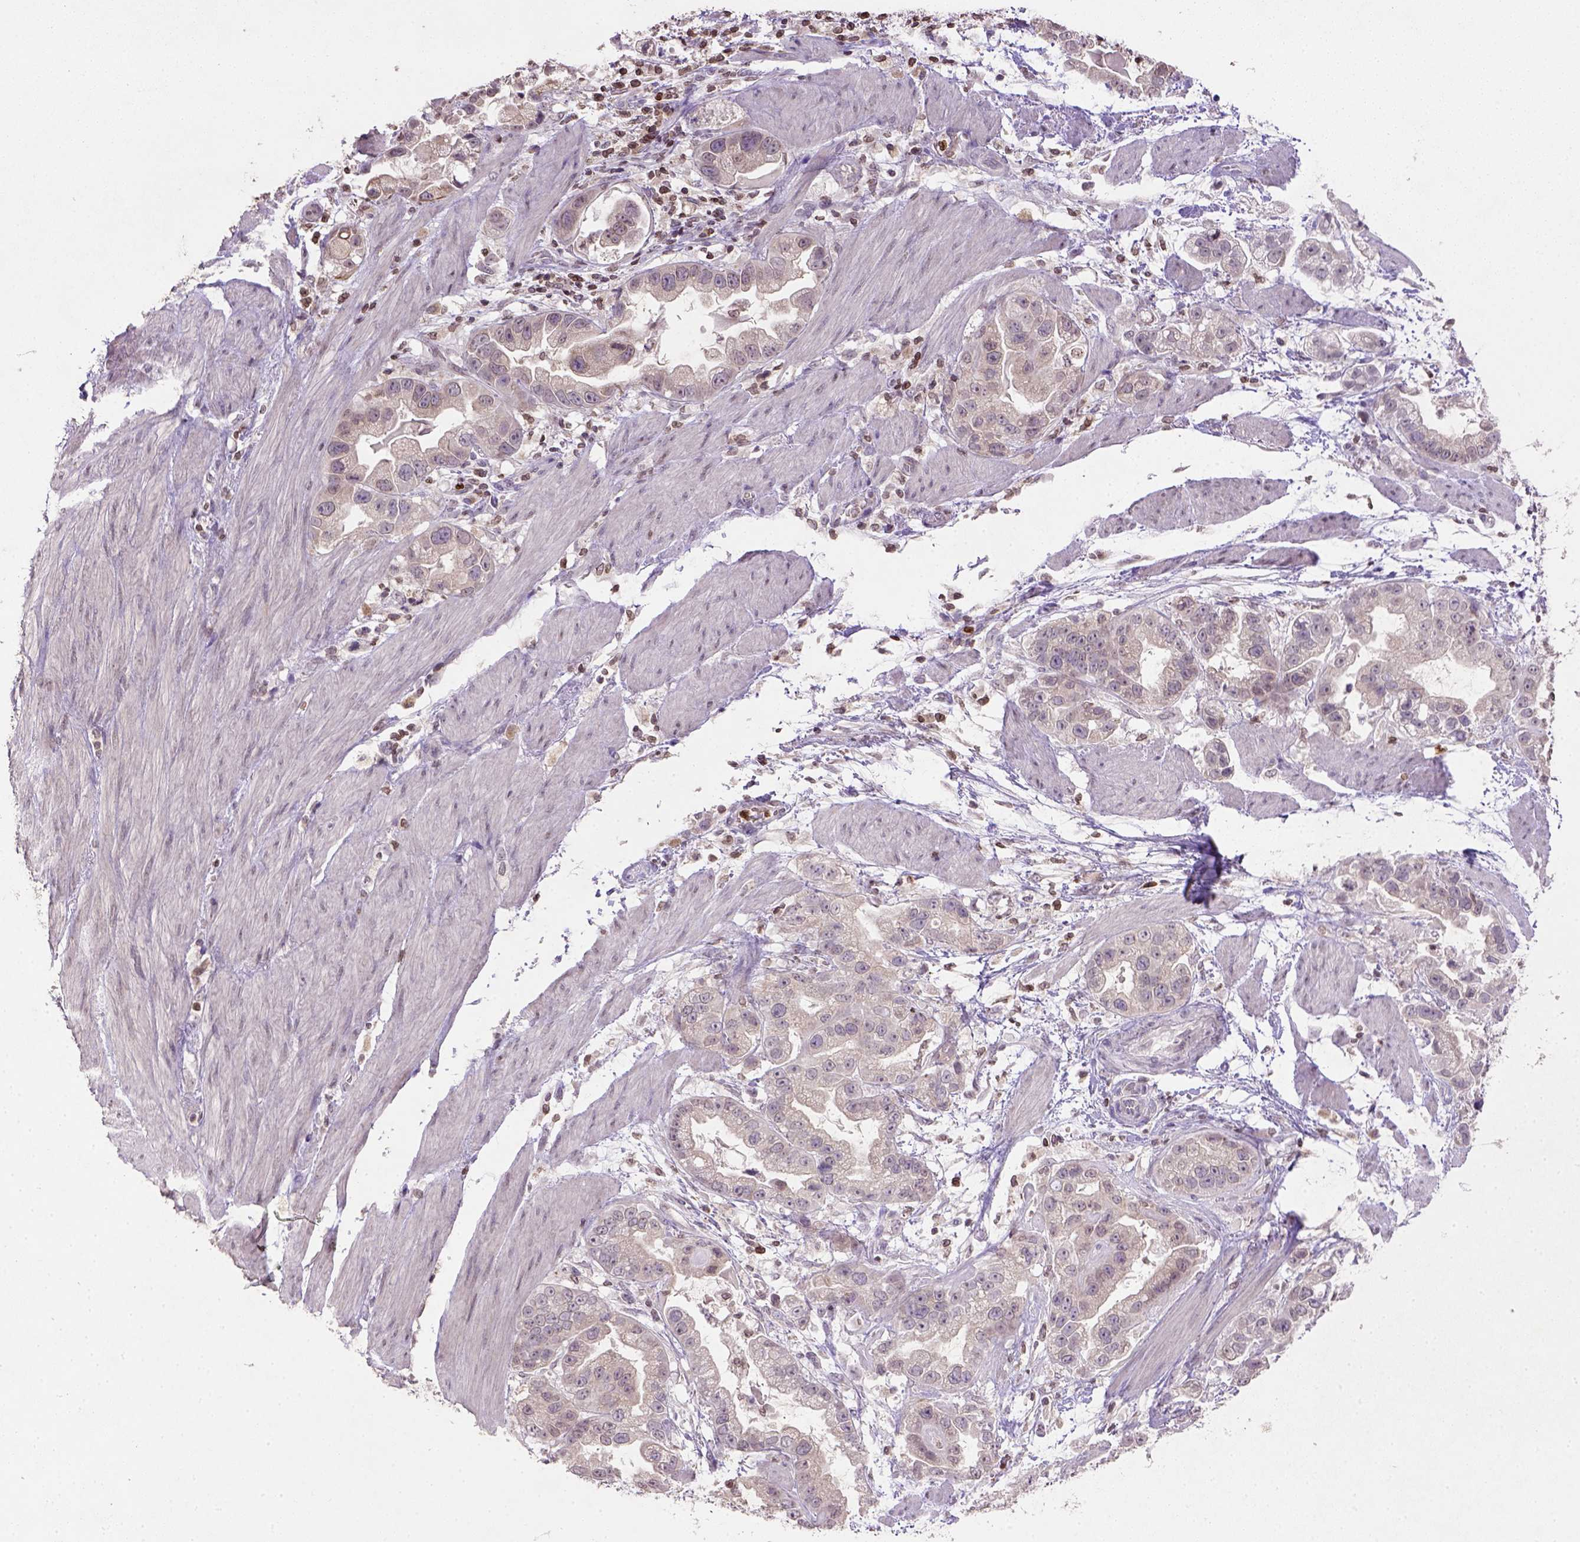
{"staining": {"intensity": "moderate", "quantity": "<25%", "location": "cytoplasmic/membranous,nuclear"}, "tissue": "stomach cancer", "cell_type": "Tumor cells", "image_type": "cancer", "snomed": [{"axis": "morphology", "description": "Adenocarcinoma, NOS"}, {"axis": "topography", "description": "Stomach"}], "caption": "A high-resolution image shows immunohistochemistry (IHC) staining of adenocarcinoma (stomach), which demonstrates moderate cytoplasmic/membranous and nuclear positivity in about <25% of tumor cells. The staining was performed using DAB (3,3'-diaminobenzidine) to visualize the protein expression in brown, while the nuclei were stained in blue with hematoxylin (Magnification: 20x).", "gene": "NUDT3", "patient": {"sex": "male", "age": 59}}